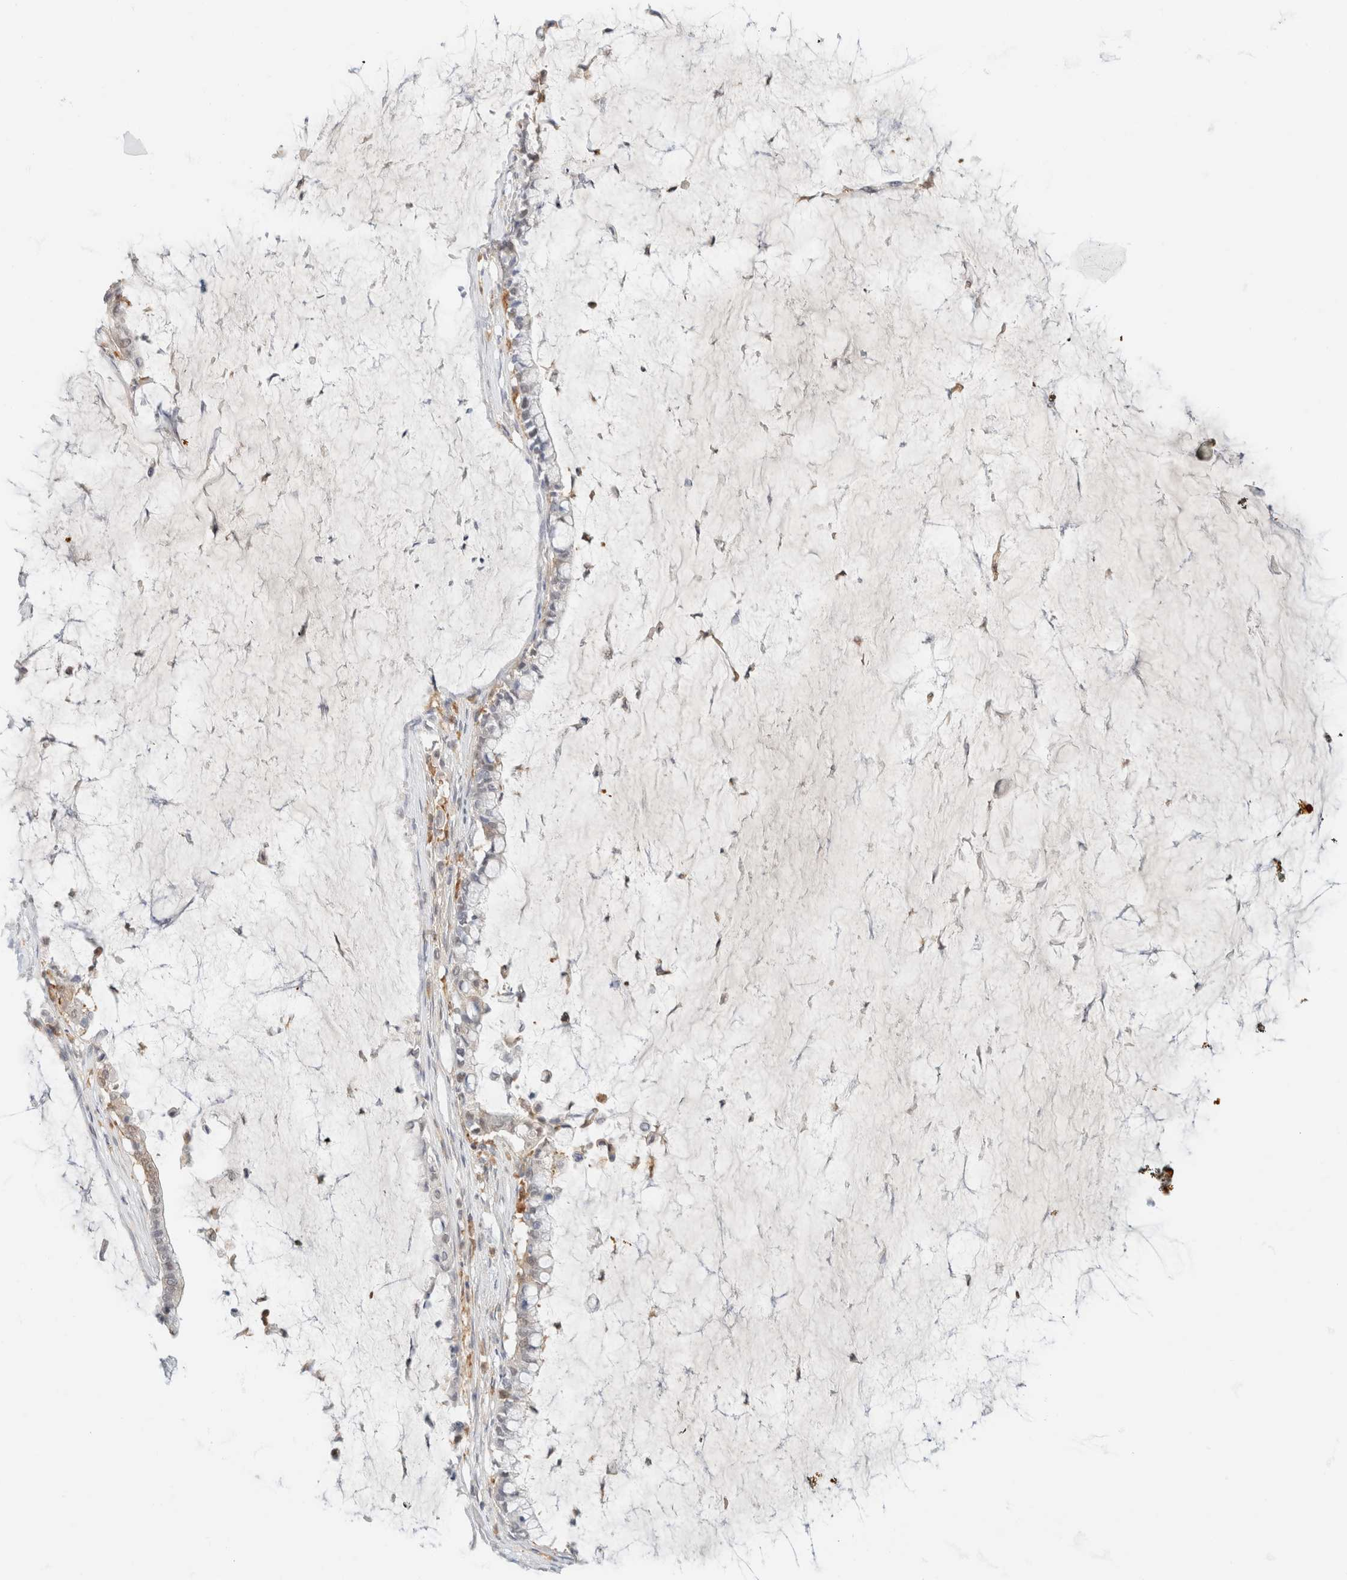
{"staining": {"intensity": "weak", "quantity": "<25%", "location": "cytoplasmic/membranous"}, "tissue": "pancreatic cancer", "cell_type": "Tumor cells", "image_type": "cancer", "snomed": [{"axis": "morphology", "description": "Adenocarcinoma, NOS"}, {"axis": "topography", "description": "Pancreas"}], "caption": "The immunohistochemistry (IHC) image has no significant positivity in tumor cells of adenocarcinoma (pancreatic) tissue.", "gene": "GPI", "patient": {"sex": "male", "age": 41}}